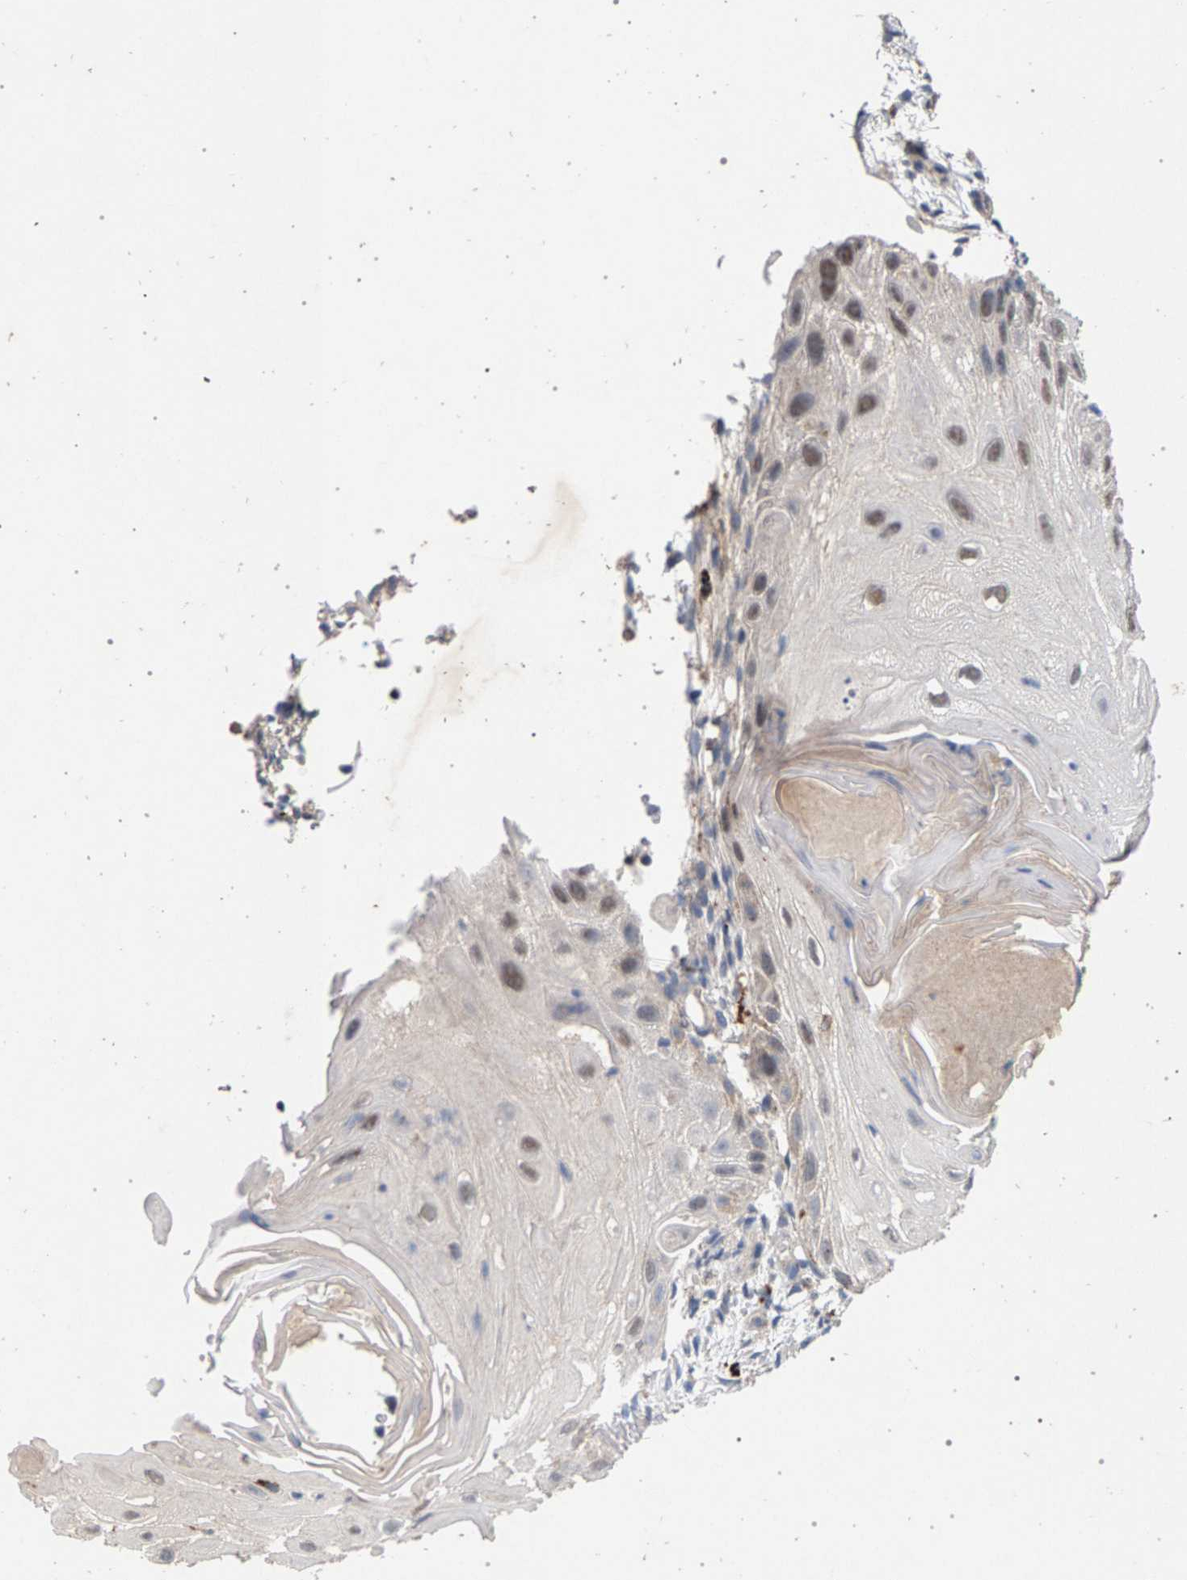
{"staining": {"intensity": "weak", "quantity": "25%-75%", "location": "nuclear"}, "tissue": "skin cancer", "cell_type": "Tumor cells", "image_type": "cancer", "snomed": [{"axis": "morphology", "description": "Squamous cell carcinoma, NOS"}, {"axis": "topography", "description": "Skin"}], "caption": "Immunohistochemistry image of neoplastic tissue: squamous cell carcinoma (skin) stained using immunohistochemistry demonstrates low levels of weak protein expression localized specifically in the nuclear of tumor cells, appearing as a nuclear brown color.", "gene": "MAMDC2", "patient": {"sex": "female", "age": 77}}